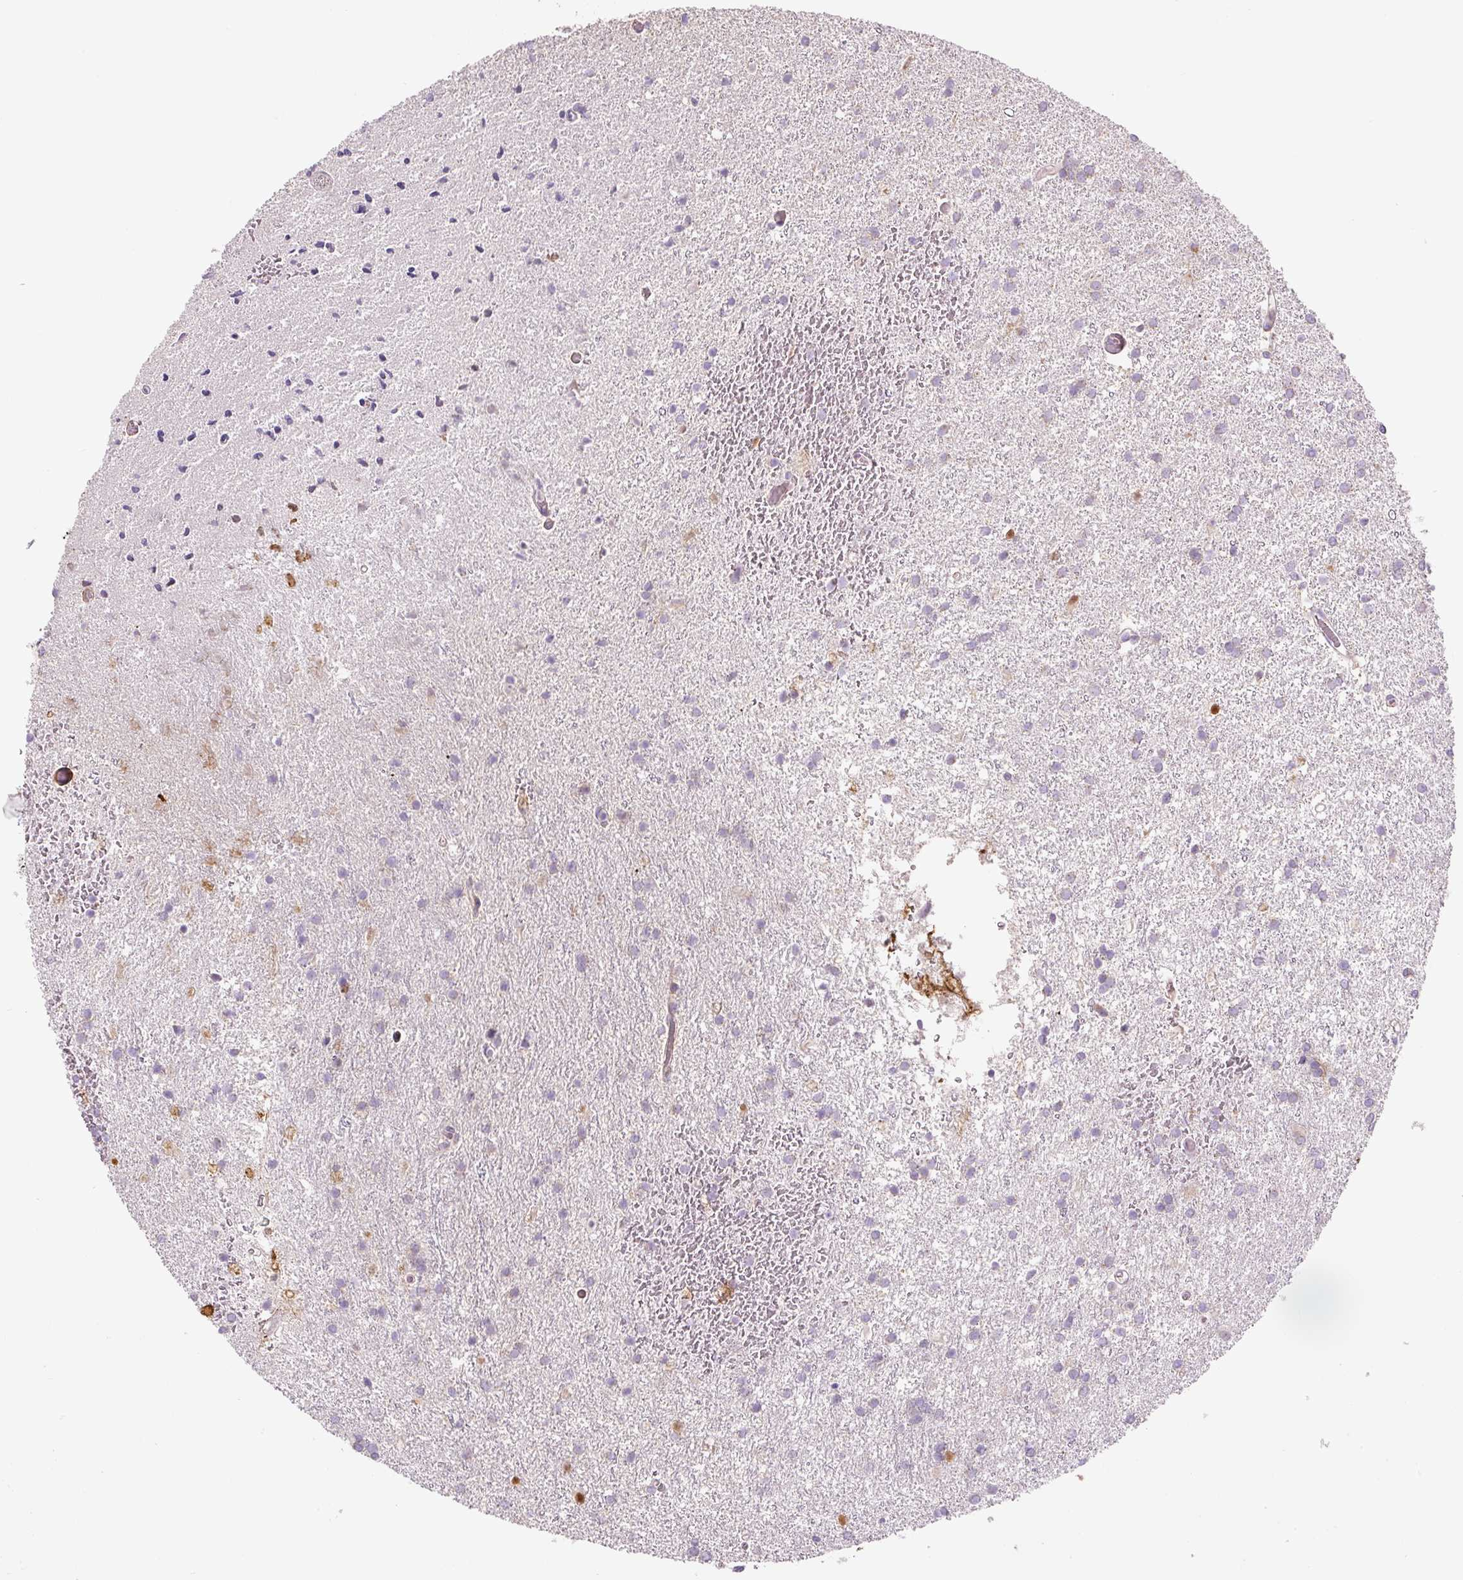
{"staining": {"intensity": "negative", "quantity": "none", "location": "none"}, "tissue": "glioma", "cell_type": "Tumor cells", "image_type": "cancer", "snomed": [{"axis": "morphology", "description": "Glioma, malignant, High grade"}, {"axis": "topography", "description": "Brain"}], "caption": "Human malignant glioma (high-grade) stained for a protein using IHC shows no staining in tumor cells.", "gene": "CCNI2", "patient": {"sex": "female", "age": 50}}